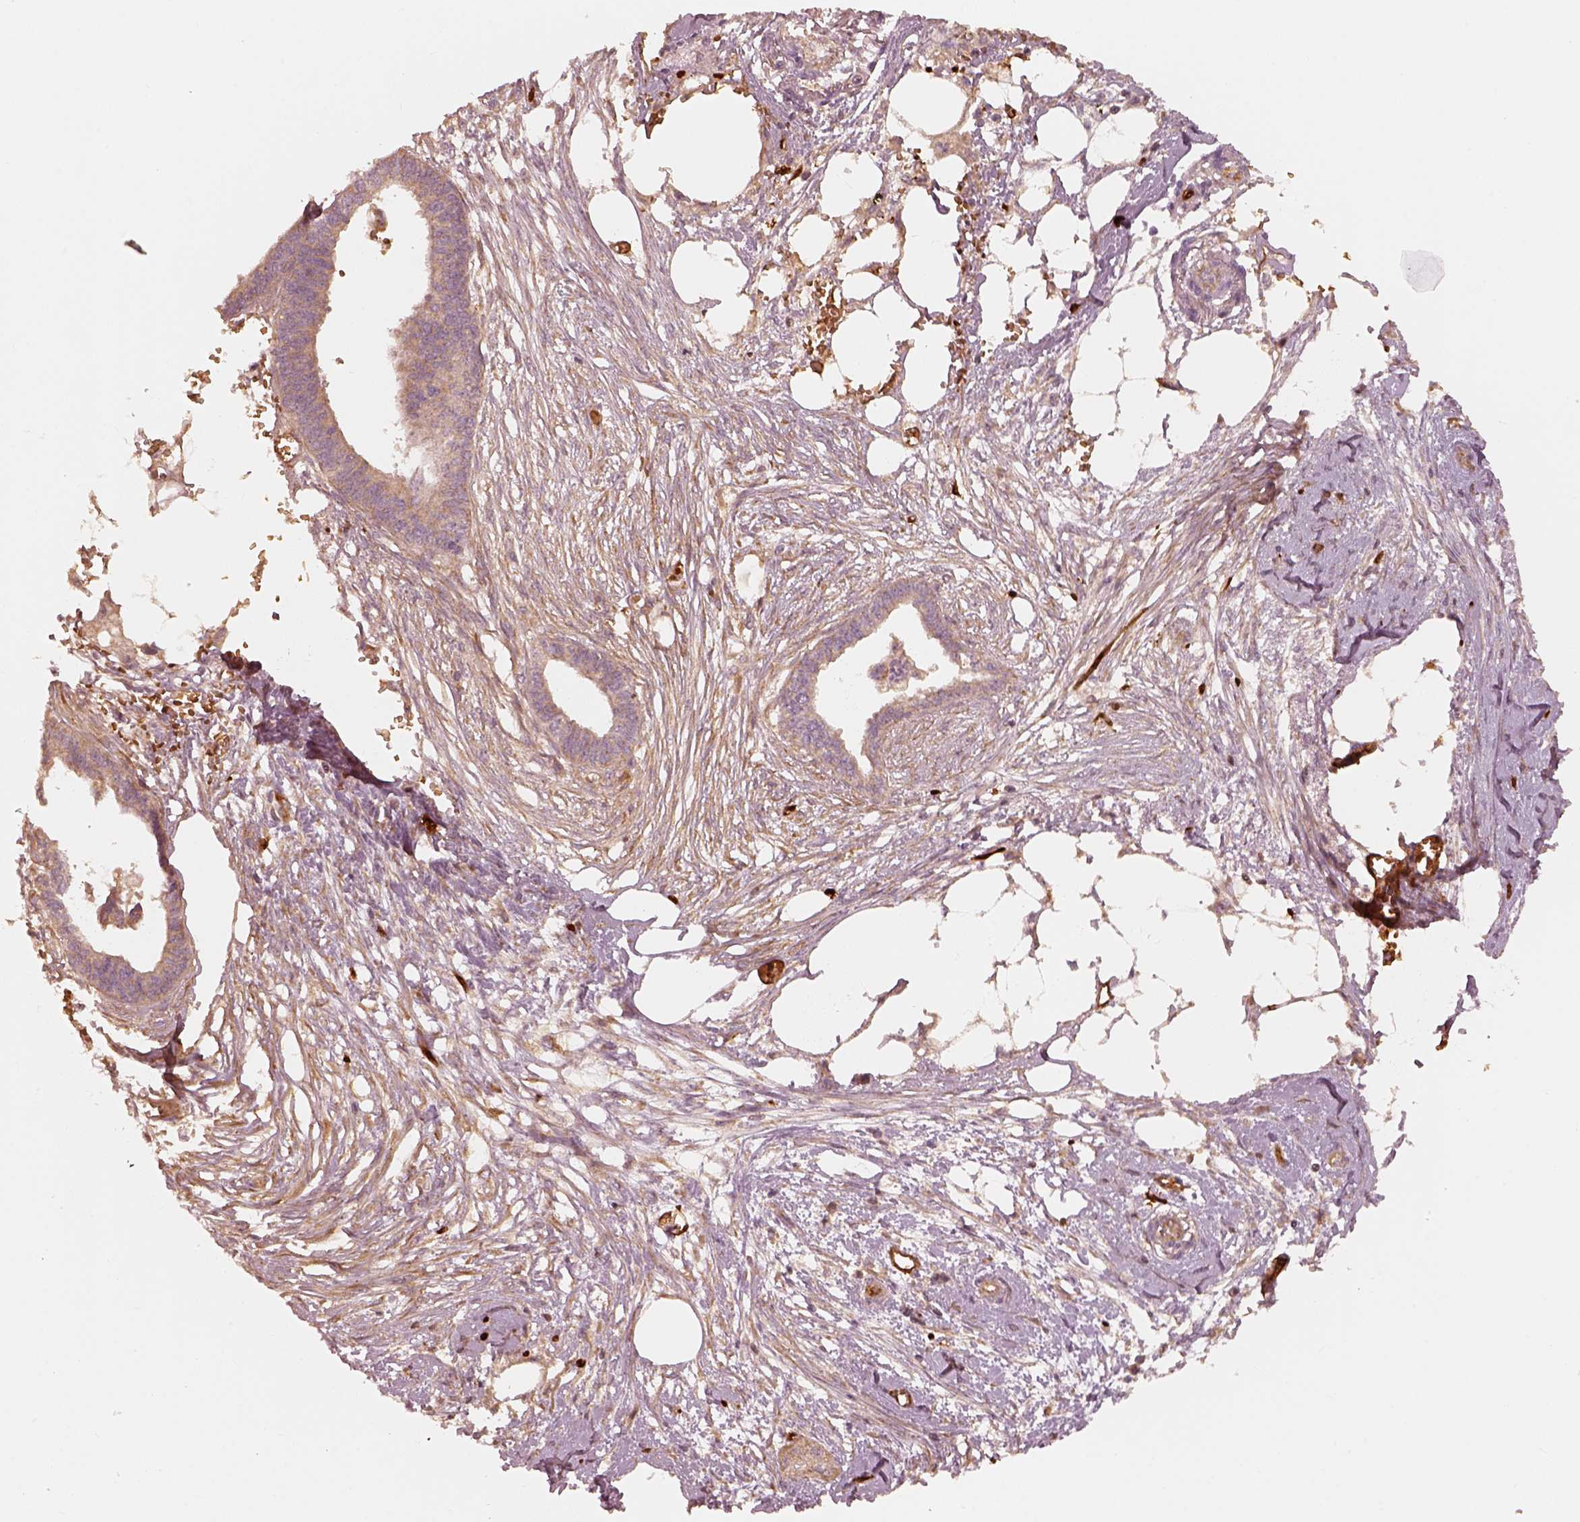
{"staining": {"intensity": "moderate", "quantity": ">75%", "location": "cytoplasmic/membranous"}, "tissue": "endometrial cancer", "cell_type": "Tumor cells", "image_type": "cancer", "snomed": [{"axis": "morphology", "description": "Adenocarcinoma, NOS"}, {"axis": "morphology", "description": "Adenocarcinoma, metastatic, NOS"}, {"axis": "topography", "description": "Adipose tissue"}, {"axis": "topography", "description": "Endometrium"}], "caption": "Endometrial metastatic adenocarcinoma stained with a brown dye displays moderate cytoplasmic/membranous positive expression in approximately >75% of tumor cells.", "gene": "FSCN1", "patient": {"sex": "female", "age": 67}}